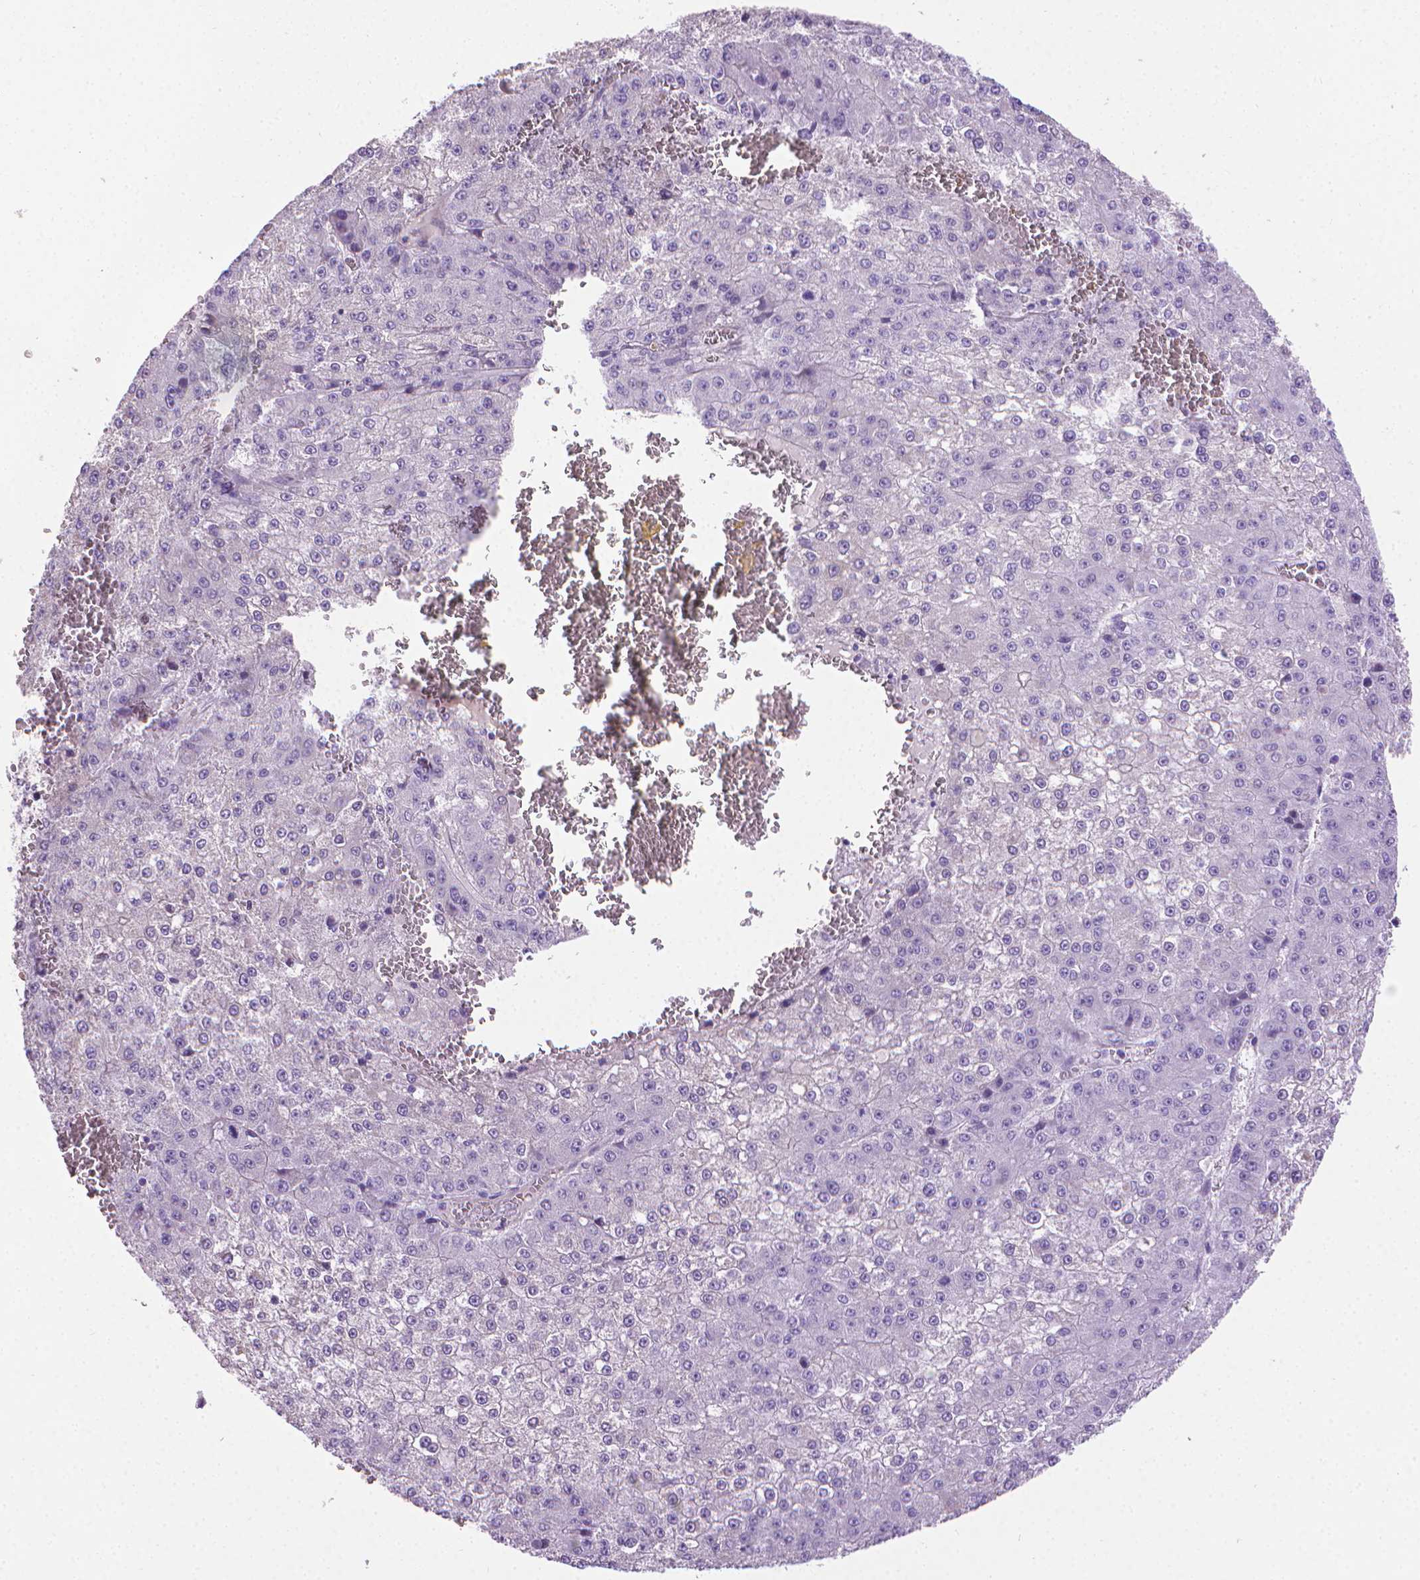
{"staining": {"intensity": "negative", "quantity": "none", "location": "none"}, "tissue": "liver cancer", "cell_type": "Tumor cells", "image_type": "cancer", "snomed": [{"axis": "morphology", "description": "Carcinoma, Hepatocellular, NOS"}, {"axis": "topography", "description": "Liver"}], "caption": "Immunohistochemical staining of human liver cancer (hepatocellular carcinoma) displays no significant staining in tumor cells.", "gene": "PNMA2", "patient": {"sex": "female", "age": 73}}